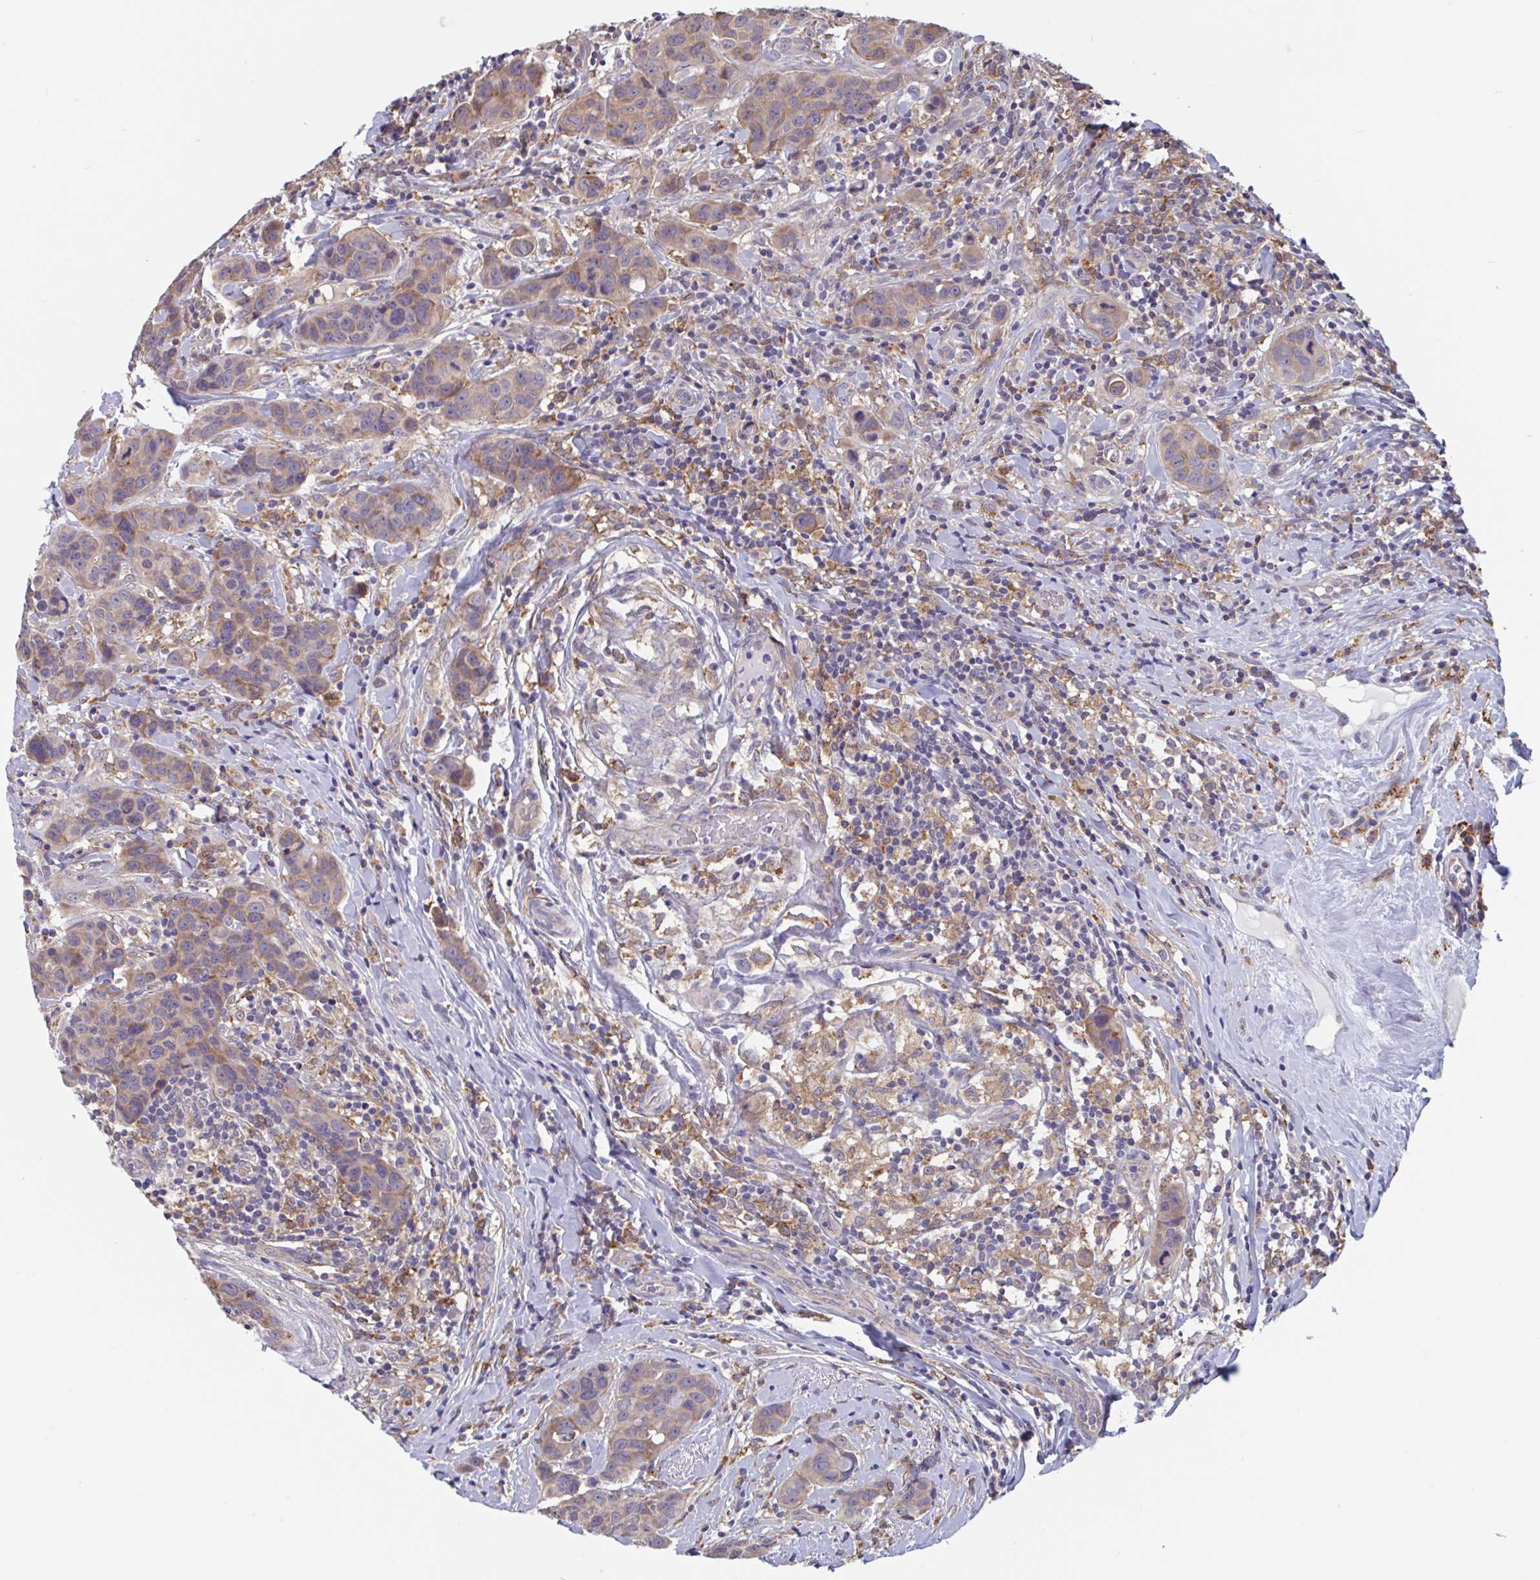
{"staining": {"intensity": "moderate", "quantity": ">75%", "location": "cytoplasmic/membranous"}, "tissue": "breast cancer", "cell_type": "Tumor cells", "image_type": "cancer", "snomed": [{"axis": "morphology", "description": "Duct carcinoma"}, {"axis": "topography", "description": "Breast"}], "caption": "Immunohistochemical staining of human breast cancer (infiltrating ductal carcinoma) exhibits medium levels of moderate cytoplasmic/membranous protein staining in approximately >75% of tumor cells.", "gene": "SNX8", "patient": {"sex": "female", "age": 24}}